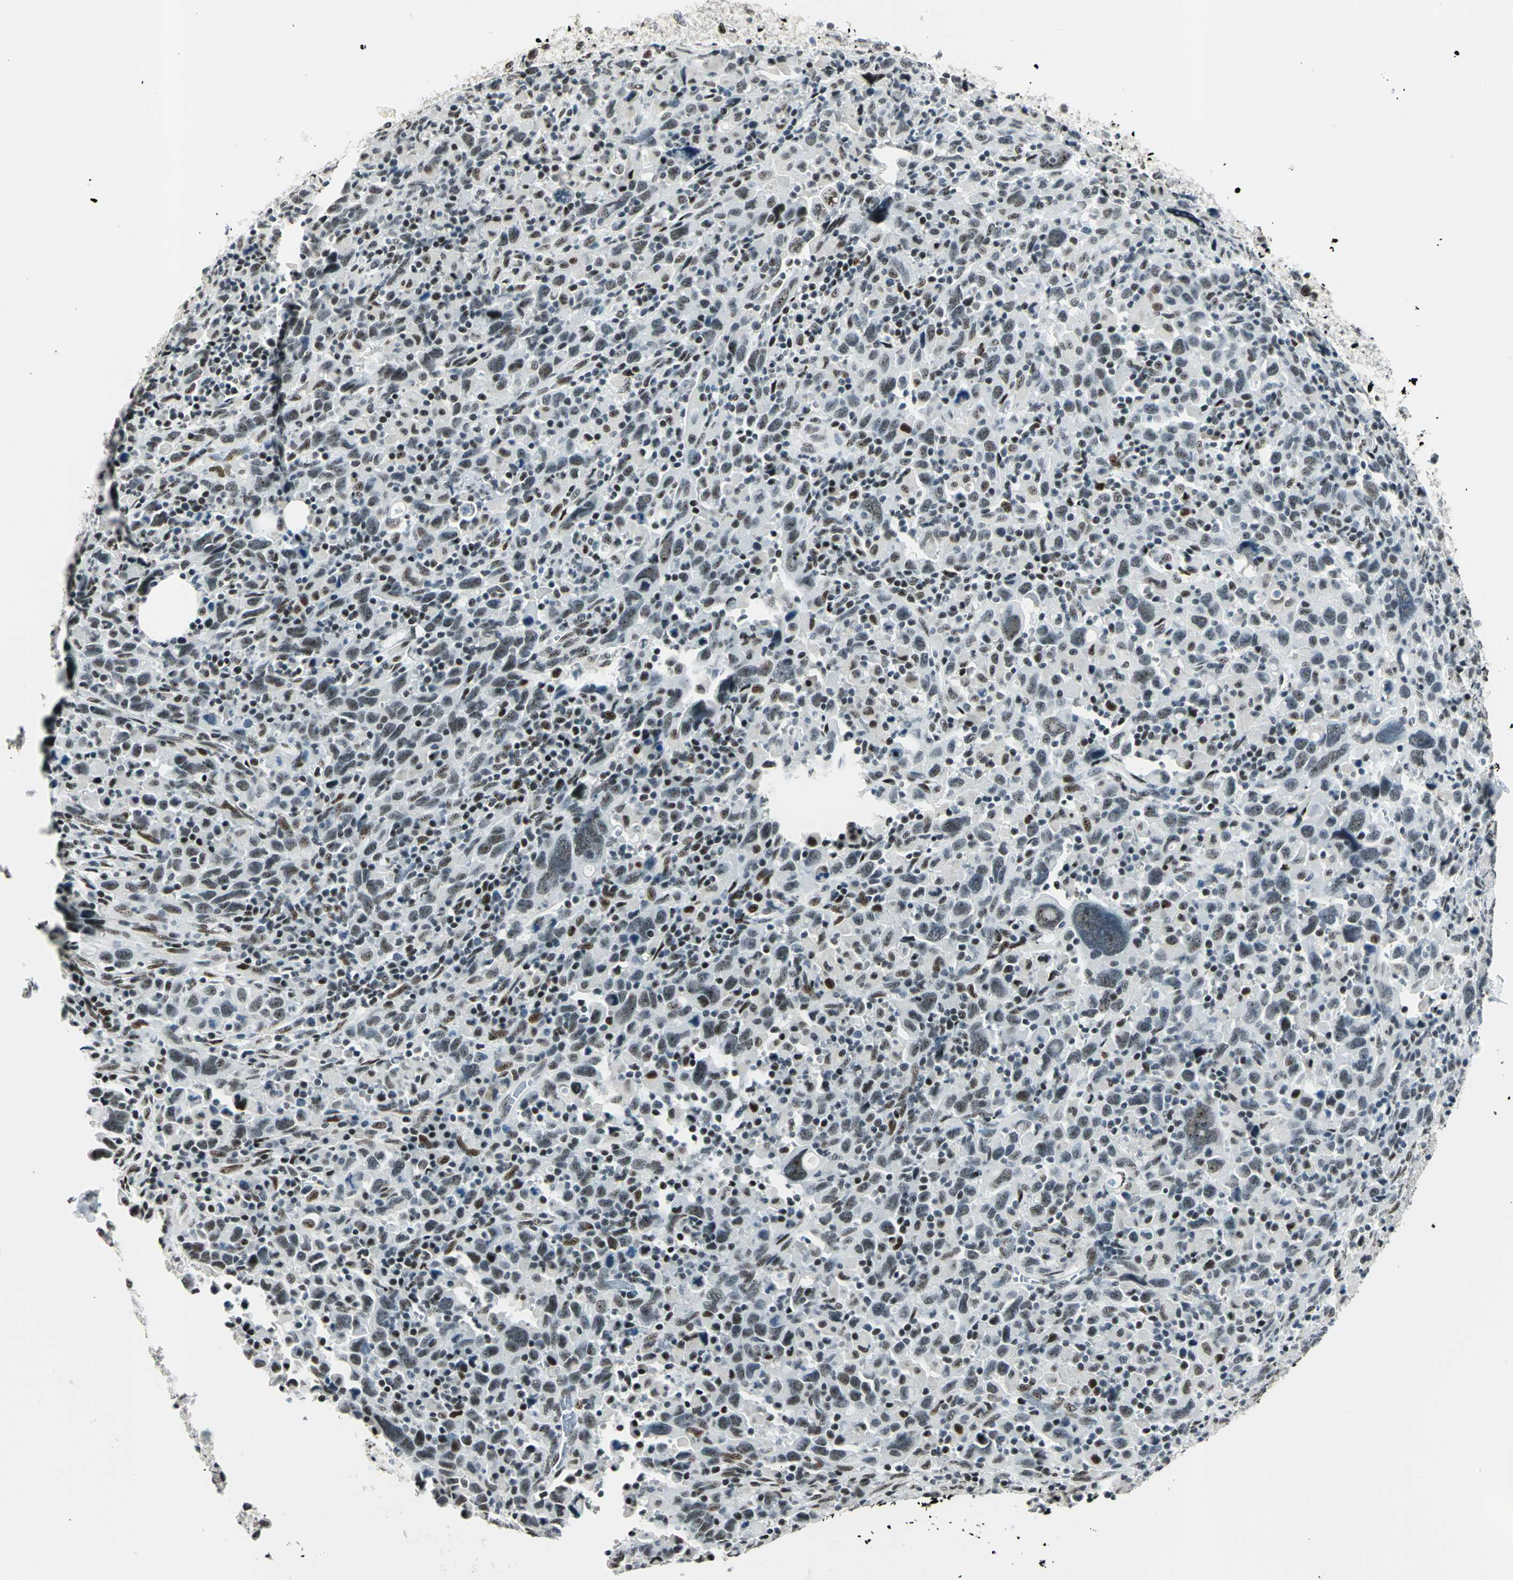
{"staining": {"intensity": "moderate", "quantity": ">75%", "location": "nuclear"}, "tissue": "urothelial cancer", "cell_type": "Tumor cells", "image_type": "cancer", "snomed": [{"axis": "morphology", "description": "Urothelial carcinoma, High grade"}, {"axis": "topography", "description": "Urinary bladder"}], "caption": "Protein staining shows moderate nuclear positivity in about >75% of tumor cells in high-grade urothelial carcinoma.", "gene": "KAT6B", "patient": {"sex": "male", "age": 61}}